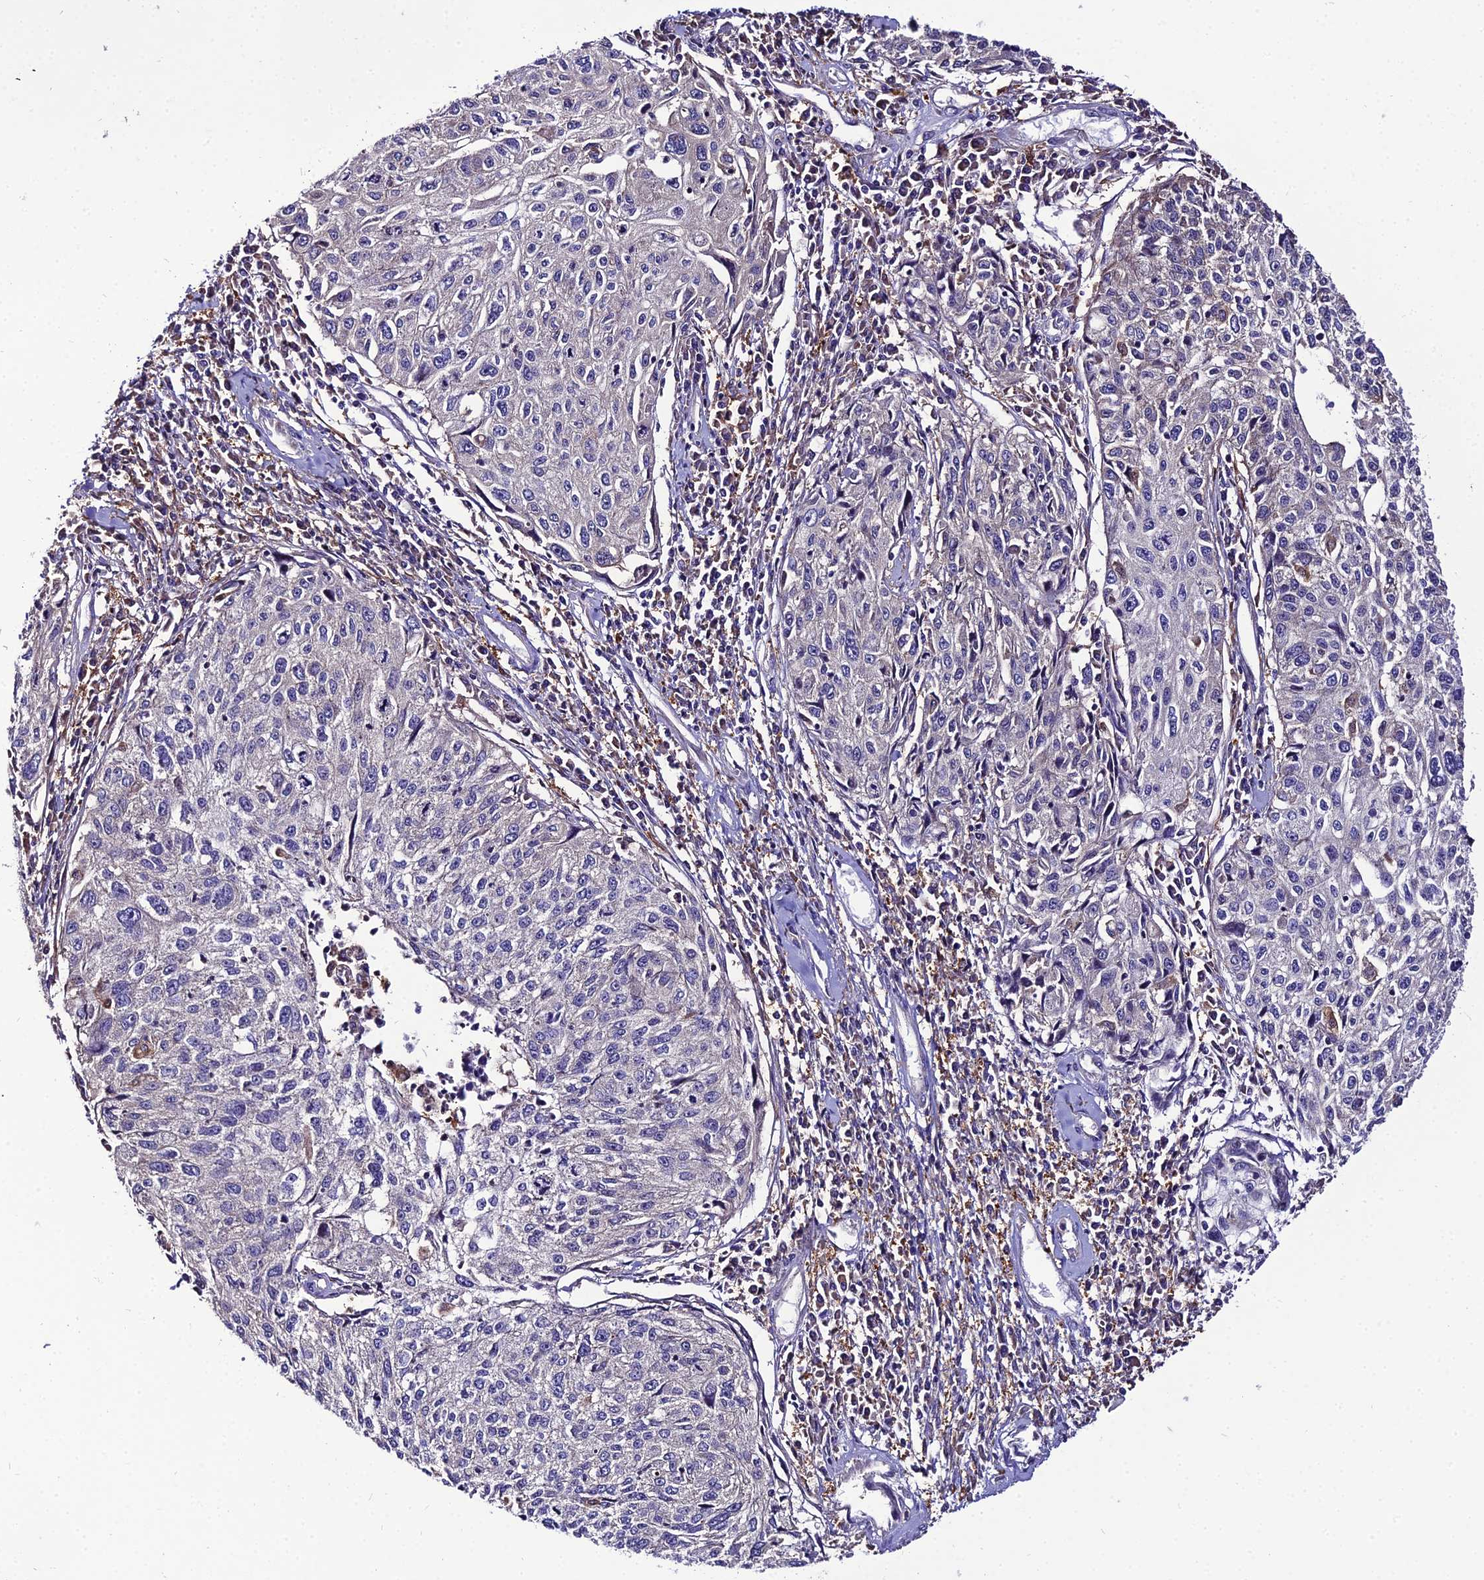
{"staining": {"intensity": "negative", "quantity": "none", "location": "none"}, "tissue": "cervical cancer", "cell_type": "Tumor cells", "image_type": "cancer", "snomed": [{"axis": "morphology", "description": "Squamous cell carcinoma, NOS"}, {"axis": "topography", "description": "Cervix"}], "caption": "An immunohistochemistry micrograph of cervical cancer (squamous cell carcinoma) is shown. There is no staining in tumor cells of cervical cancer (squamous cell carcinoma).", "gene": "C2orf69", "patient": {"sex": "female", "age": 57}}